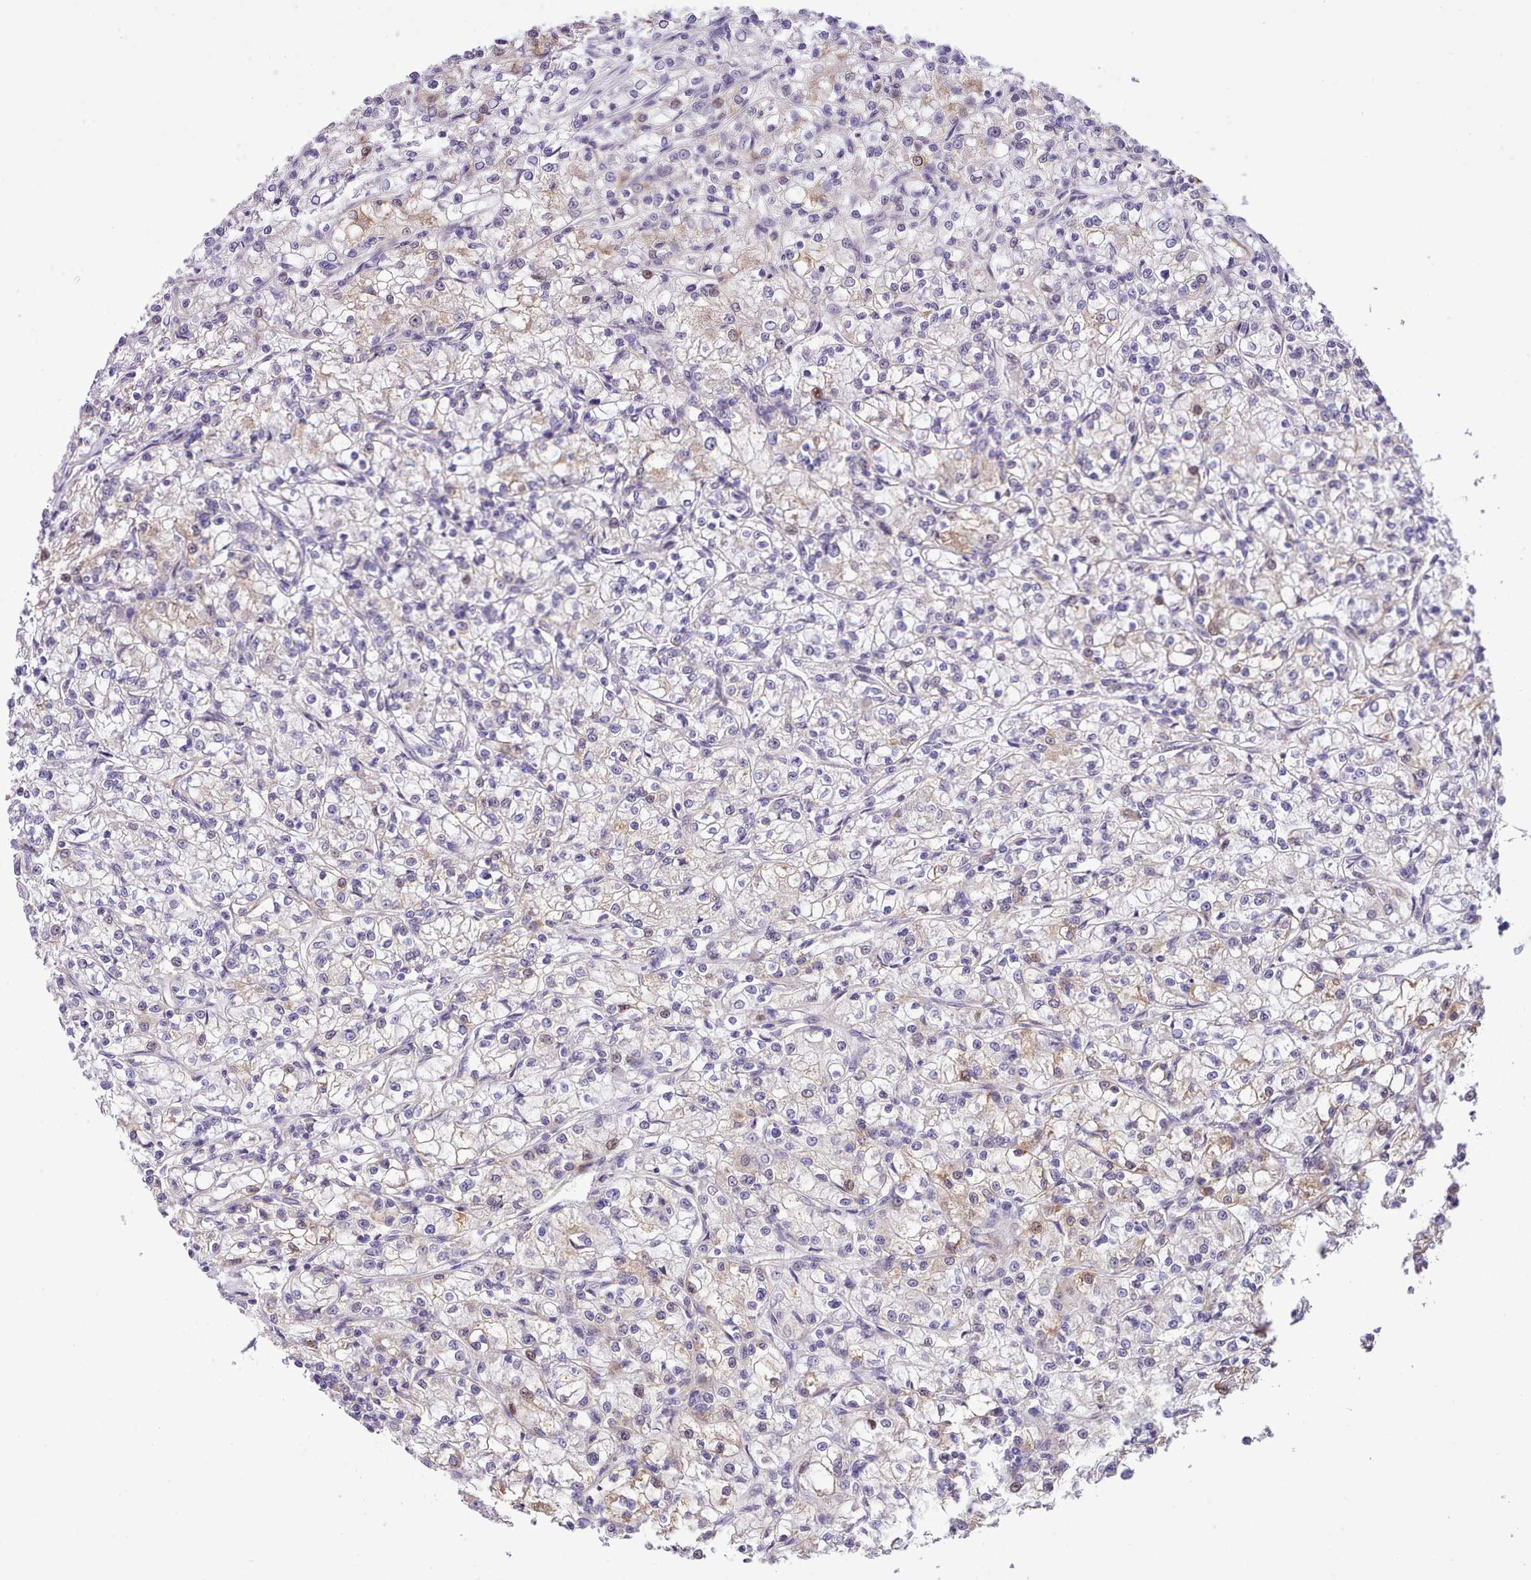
{"staining": {"intensity": "weak", "quantity": "<25%", "location": "cytoplasmic/membranous"}, "tissue": "renal cancer", "cell_type": "Tumor cells", "image_type": "cancer", "snomed": [{"axis": "morphology", "description": "Adenocarcinoma, NOS"}, {"axis": "topography", "description": "Kidney"}], "caption": "A histopathology image of renal cancer (adenocarcinoma) stained for a protein reveals no brown staining in tumor cells.", "gene": "HOXB7", "patient": {"sex": "female", "age": 59}}